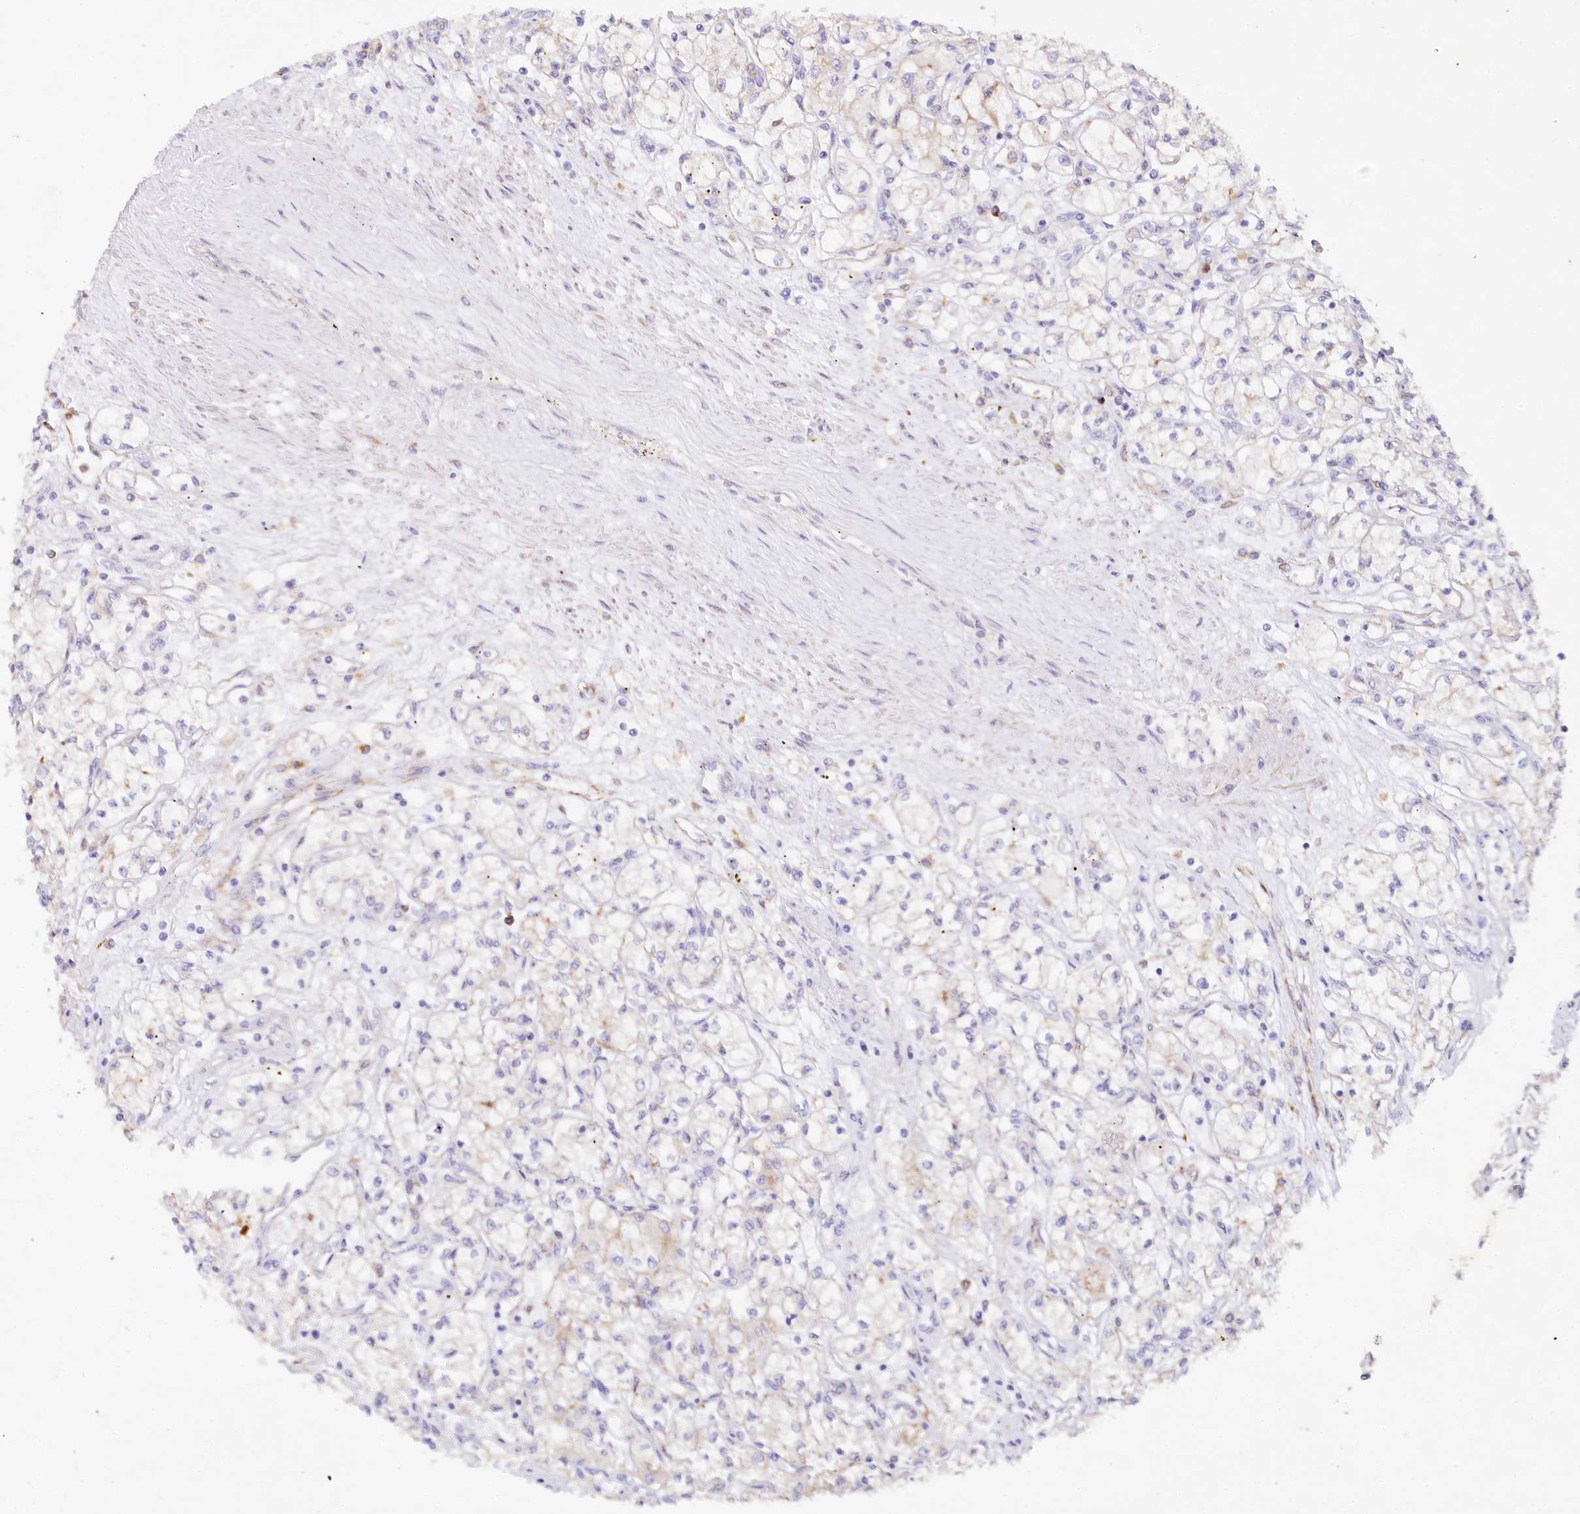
{"staining": {"intensity": "weak", "quantity": "<25%", "location": "cytoplasmic/membranous"}, "tissue": "renal cancer", "cell_type": "Tumor cells", "image_type": "cancer", "snomed": [{"axis": "morphology", "description": "Adenocarcinoma, NOS"}, {"axis": "topography", "description": "Kidney"}], "caption": "Tumor cells show no significant protein staining in renal adenocarcinoma.", "gene": "ALDH3B1", "patient": {"sex": "male", "age": 59}}